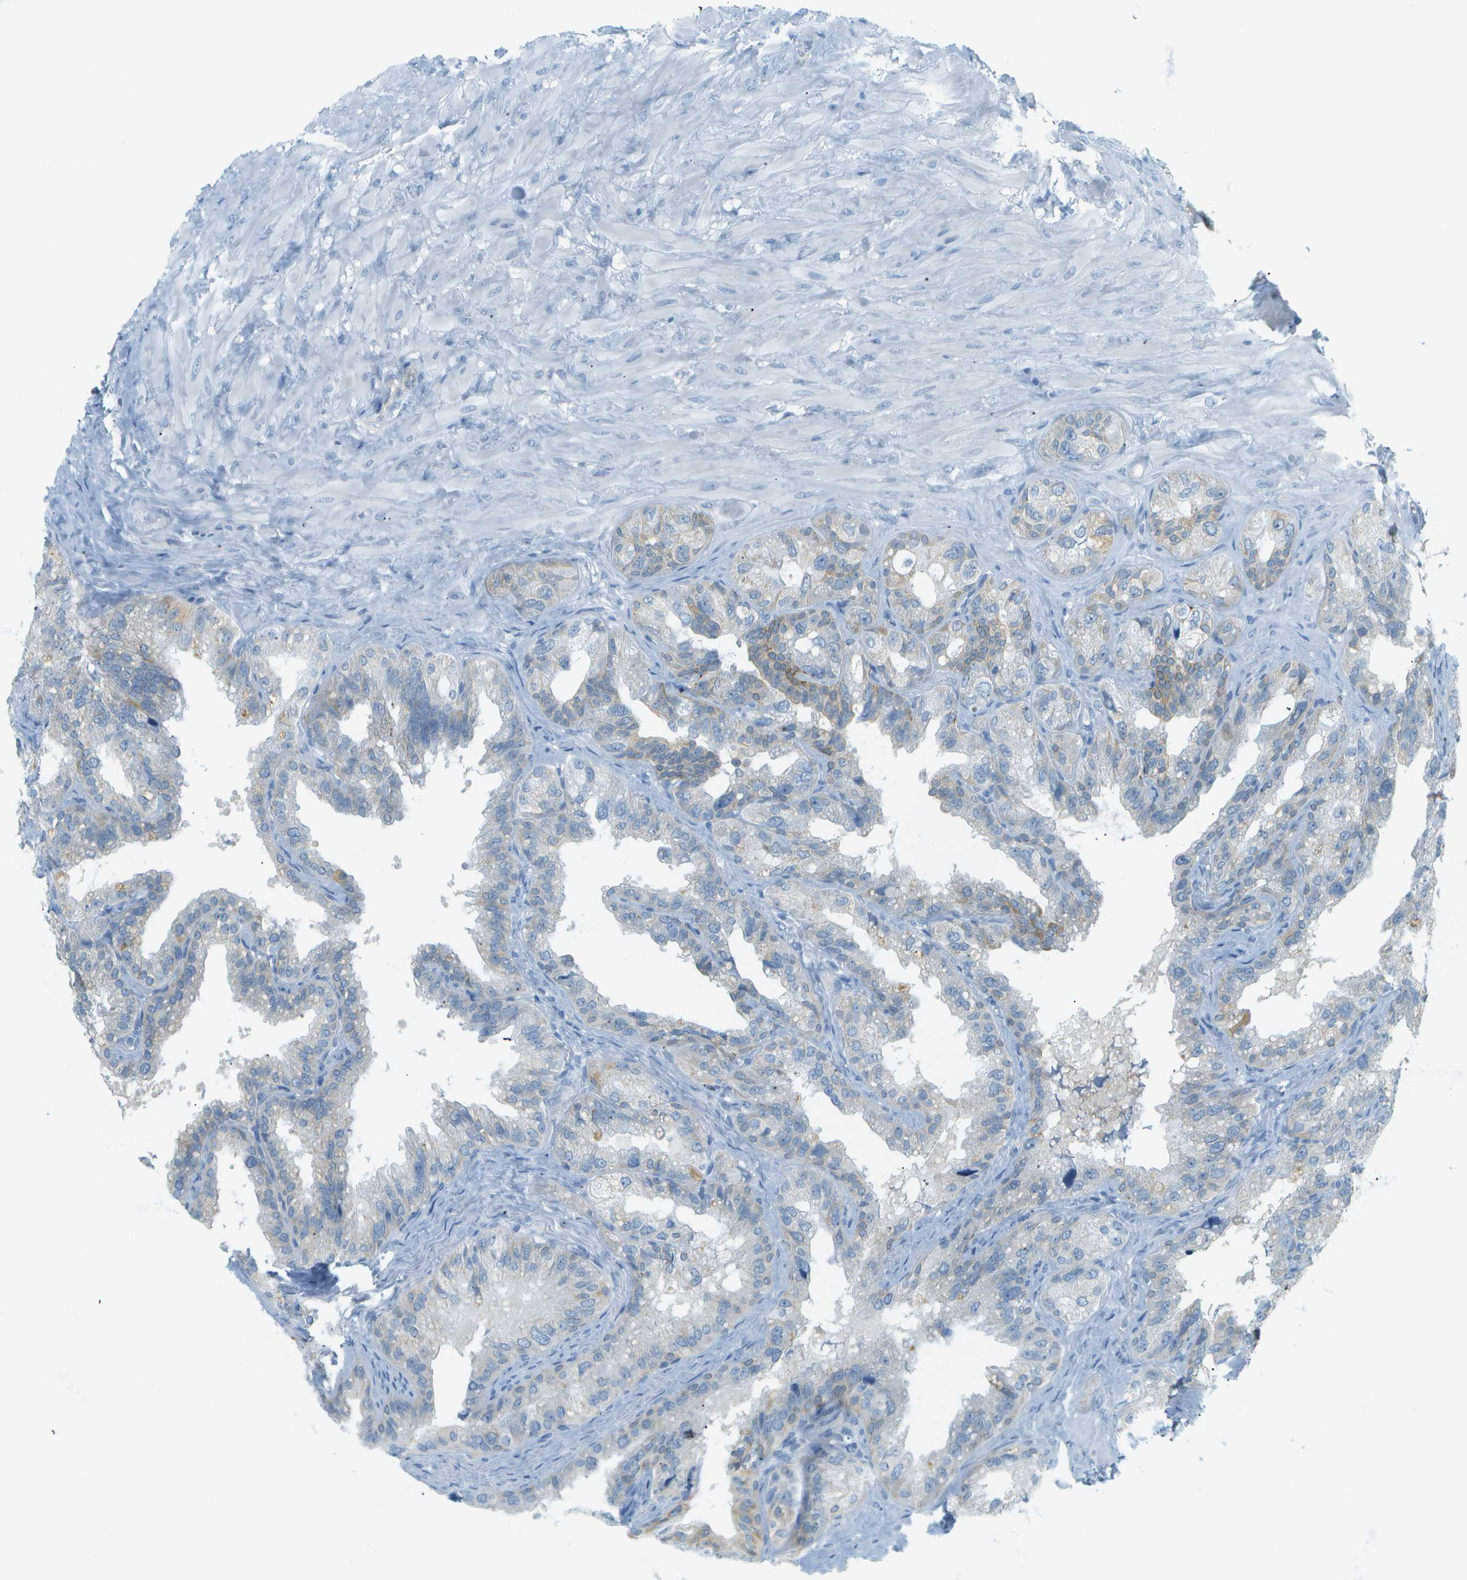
{"staining": {"intensity": "moderate", "quantity": "<25%", "location": "cytoplasmic/membranous"}, "tissue": "seminal vesicle", "cell_type": "Glandular cells", "image_type": "normal", "snomed": [{"axis": "morphology", "description": "Normal tissue, NOS"}, {"axis": "topography", "description": "Seminal veicle"}], "caption": "A brown stain labels moderate cytoplasmic/membranous staining of a protein in glandular cells of benign human seminal vesicle. (Stains: DAB in brown, nuclei in blue, Microscopy: brightfield microscopy at high magnification).", "gene": "SMYD5", "patient": {"sex": "male", "age": 68}}